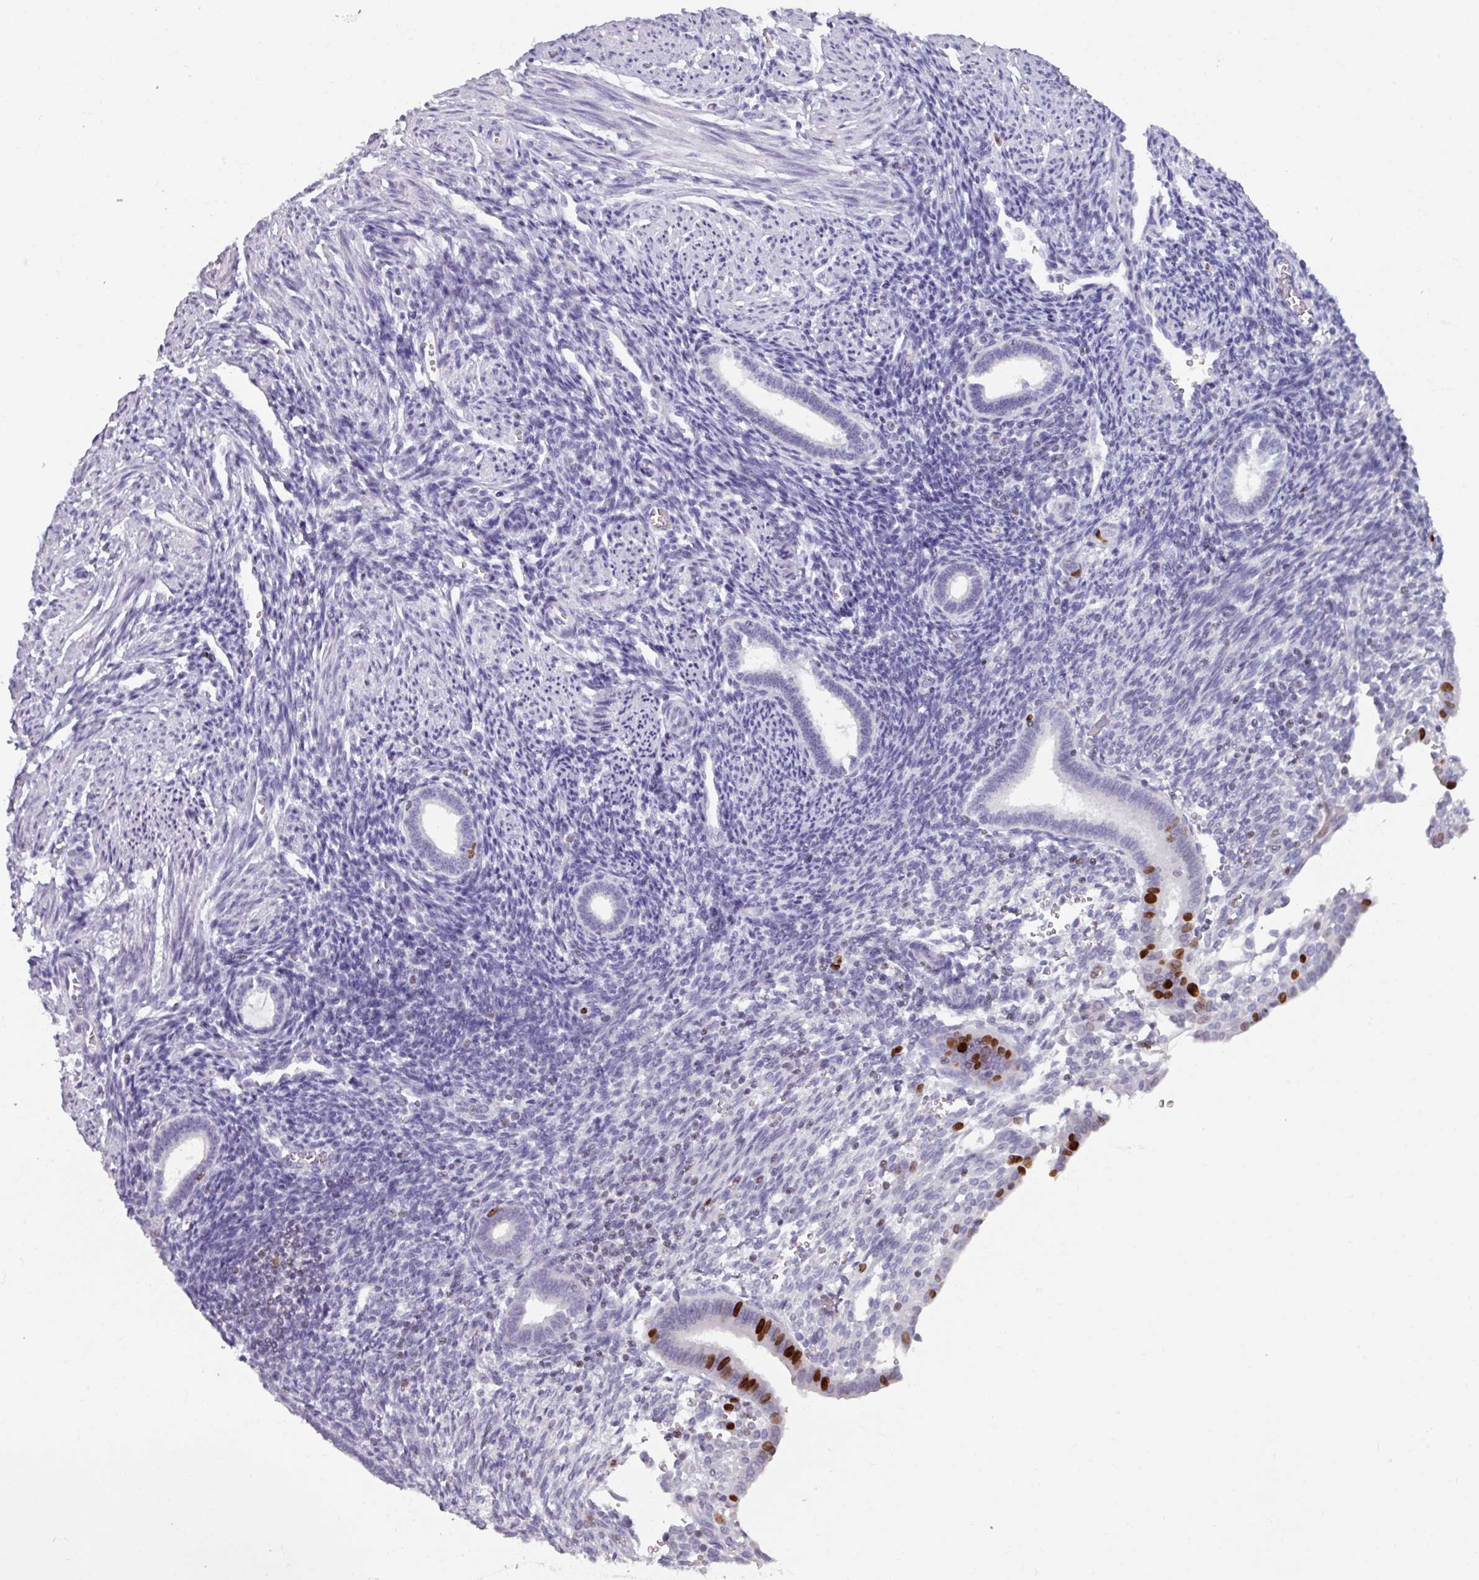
{"staining": {"intensity": "negative", "quantity": "none", "location": "none"}, "tissue": "endometrium", "cell_type": "Cells in endometrial stroma", "image_type": "normal", "snomed": [{"axis": "morphology", "description": "Normal tissue, NOS"}, {"axis": "topography", "description": "Endometrium"}], "caption": "DAB immunohistochemical staining of unremarkable human endometrium shows no significant staining in cells in endometrial stroma. Brightfield microscopy of immunohistochemistry (IHC) stained with DAB (3,3'-diaminobenzidine) (brown) and hematoxylin (blue), captured at high magnification.", "gene": "ATAD2", "patient": {"sex": "female", "age": 32}}